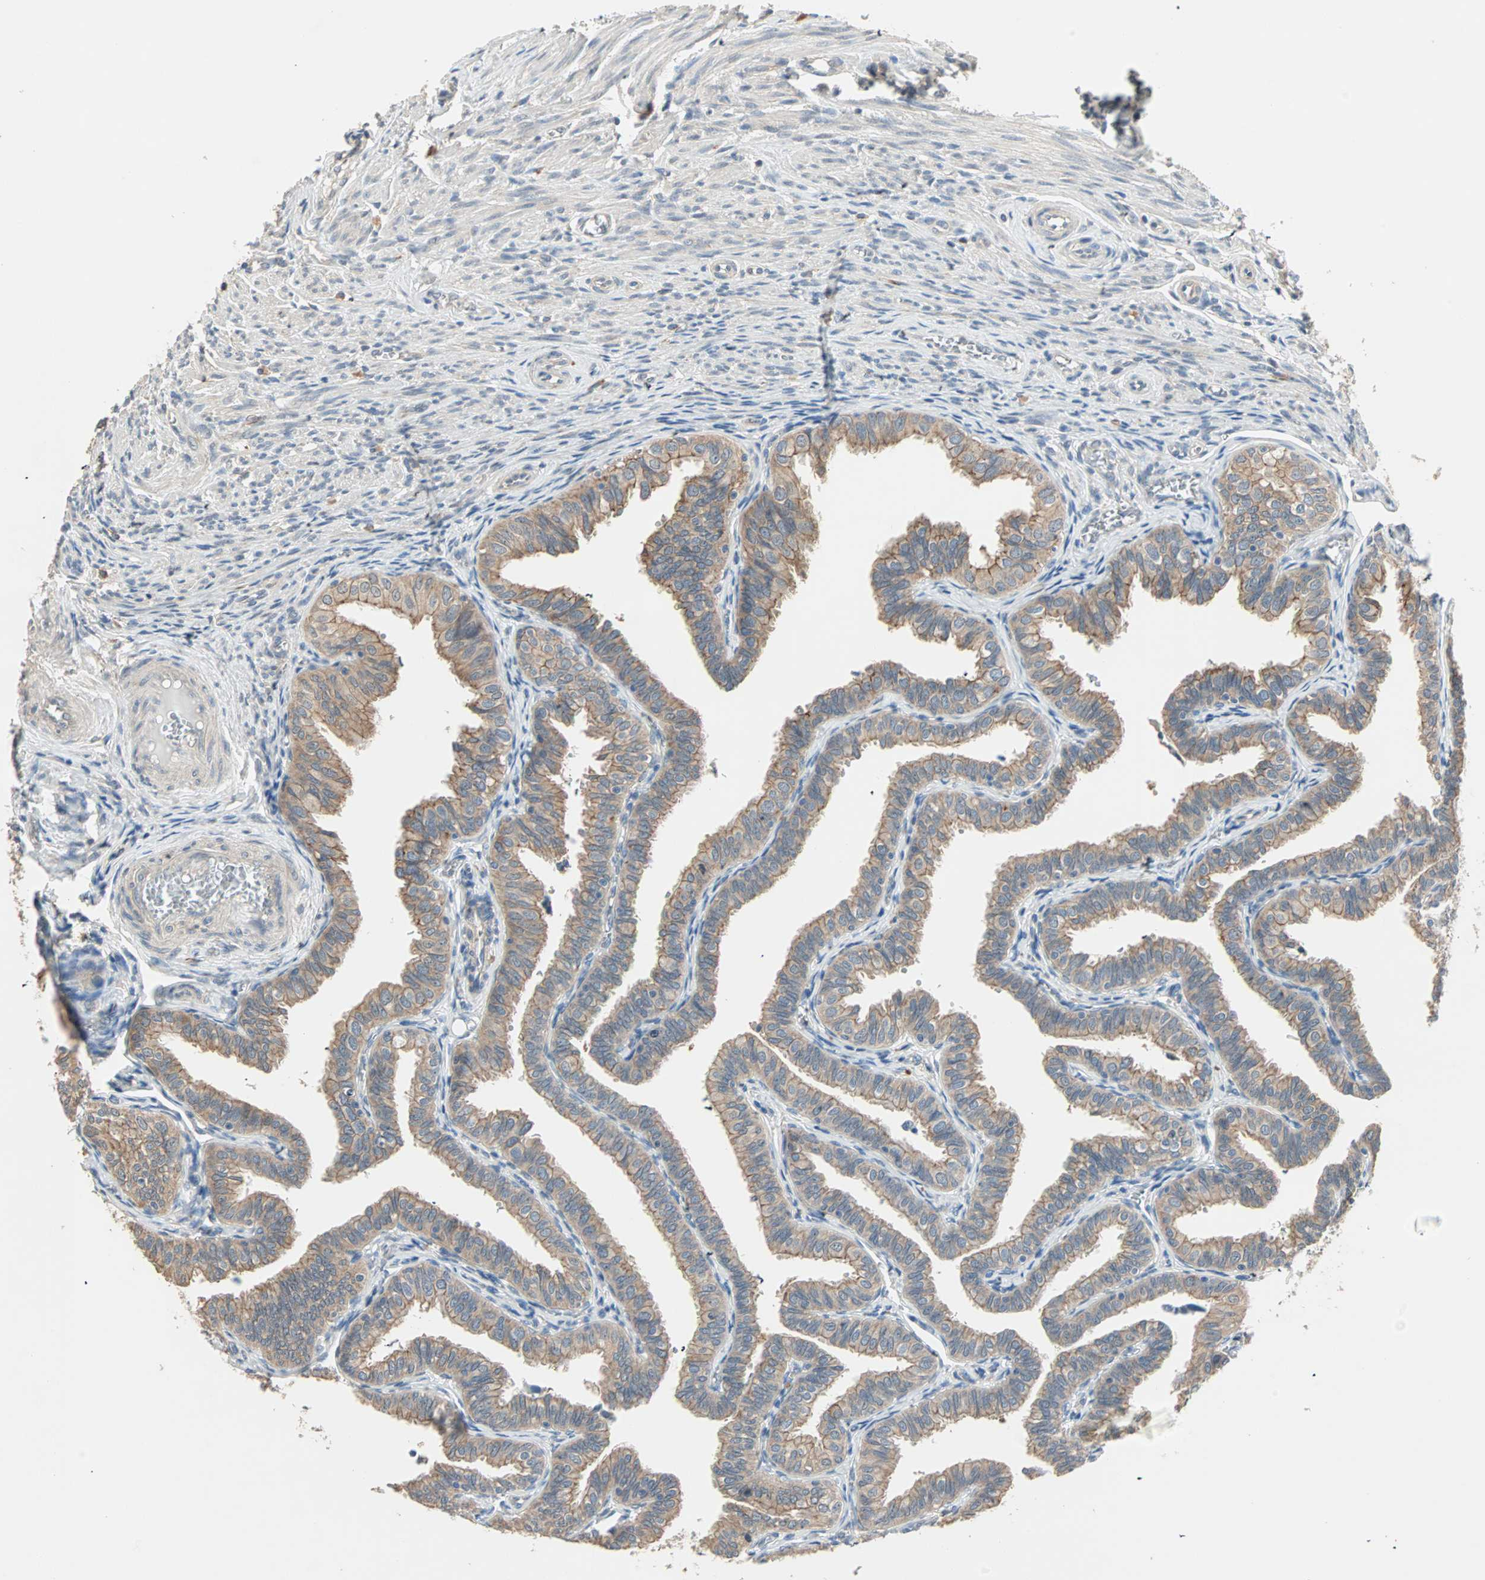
{"staining": {"intensity": "moderate", "quantity": ">75%", "location": "cytoplasmic/membranous"}, "tissue": "fallopian tube", "cell_type": "Glandular cells", "image_type": "normal", "snomed": [{"axis": "morphology", "description": "Normal tissue, NOS"}, {"axis": "topography", "description": "Fallopian tube"}], "caption": "Protein positivity by IHC demonstrates moderate cytoplasmic/membranous staining in about >75% of glandular cells in normal fallopian tube.", "gene": "TTF2", "patient": {"sex": "female", "age": 46}}